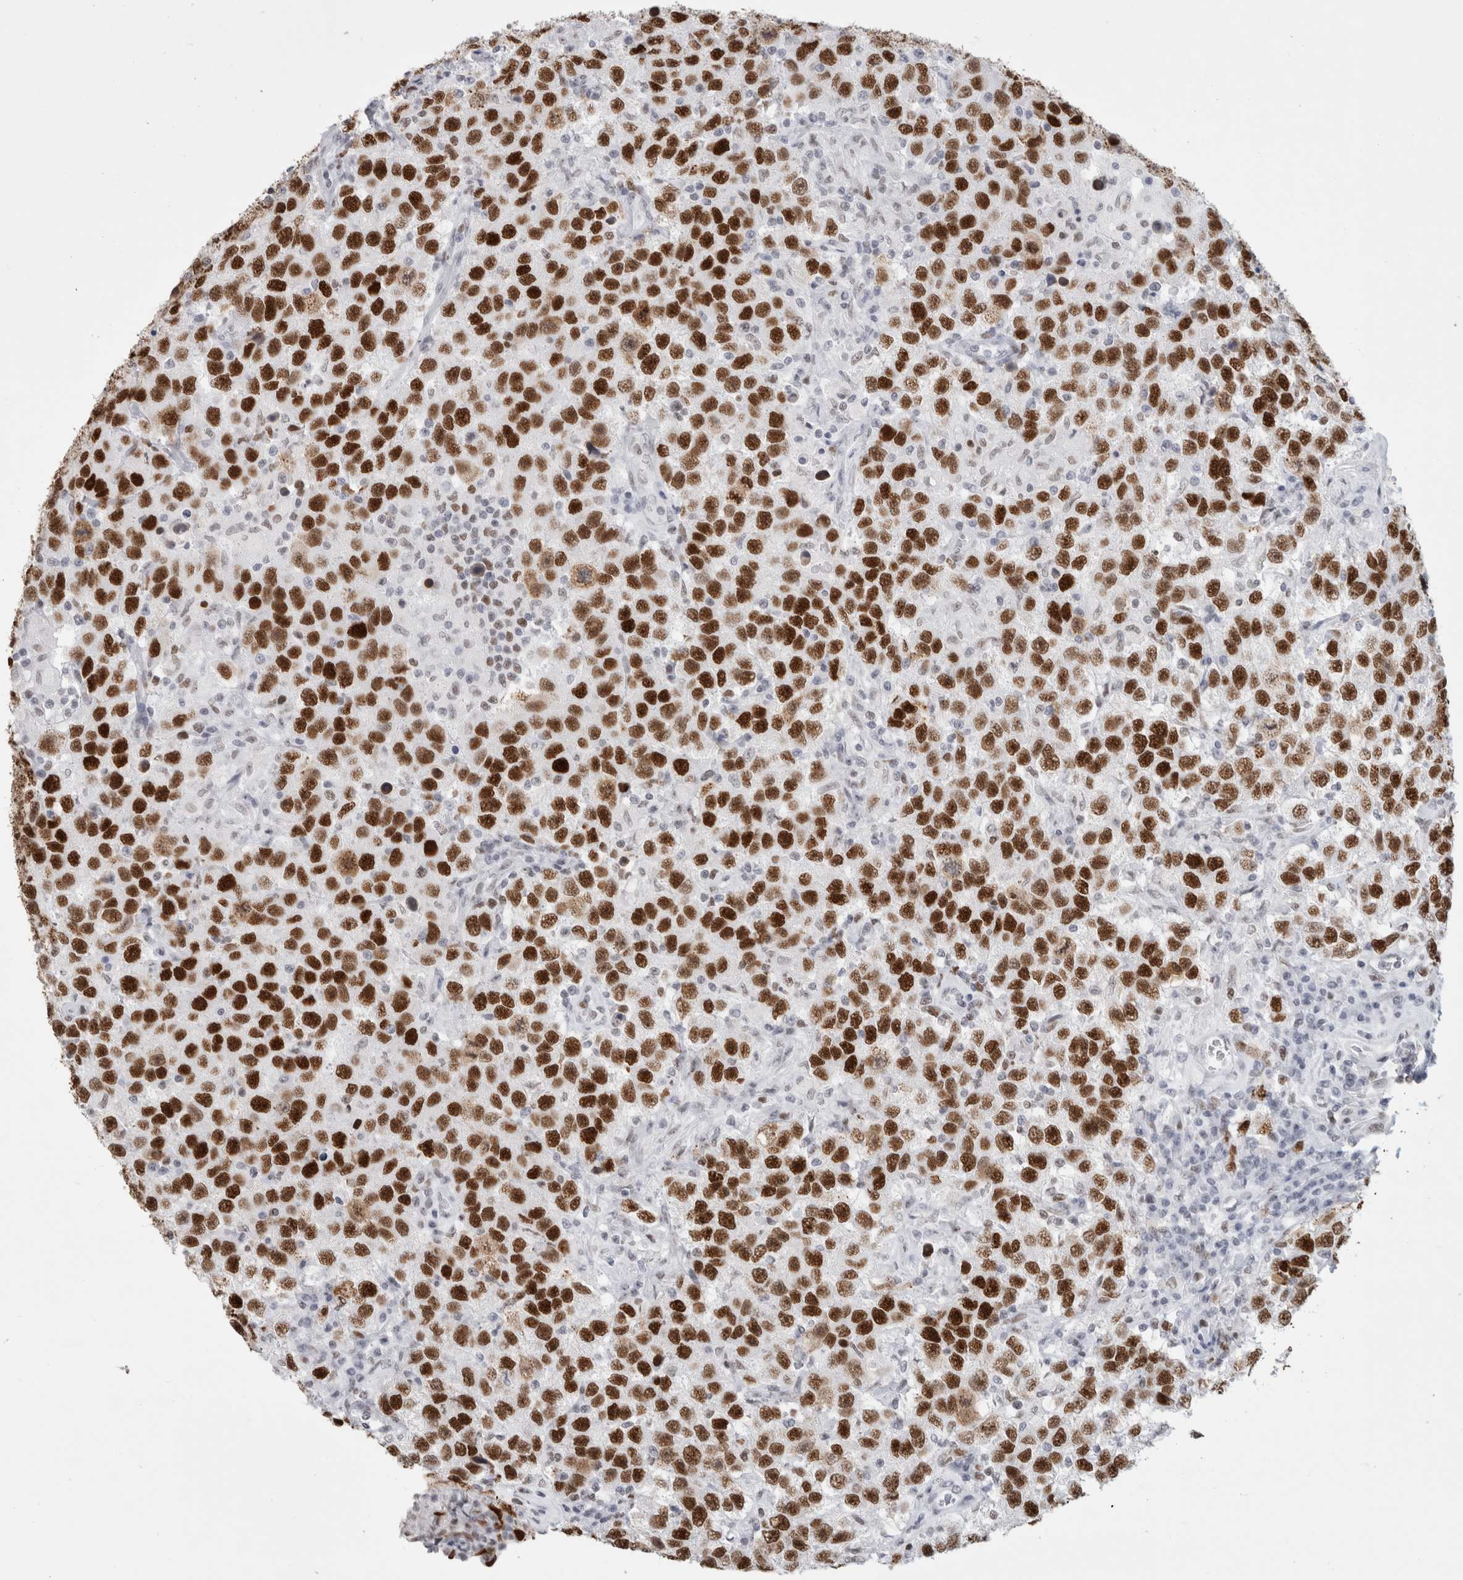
{"staining": {"intensity": "strong", "quantity": ">75%", "location": "nuclear"}, "tissue": "testis cancer", "cell_type": "Tumor cells", "image_type": "cancer", "snomed": [{"axis": "morphology", "description": "Seminoma, NOS"}, {"axis": "topography", "description": "Testis"}], "caption": "Testis cancer (seminoma) was stained to show a protein in brown. There is high levels of strong nuclear positivity in about >75% of tumor cells.", "gene": "SMARCC1", "patient": {"sex": "male", "age": 41}}